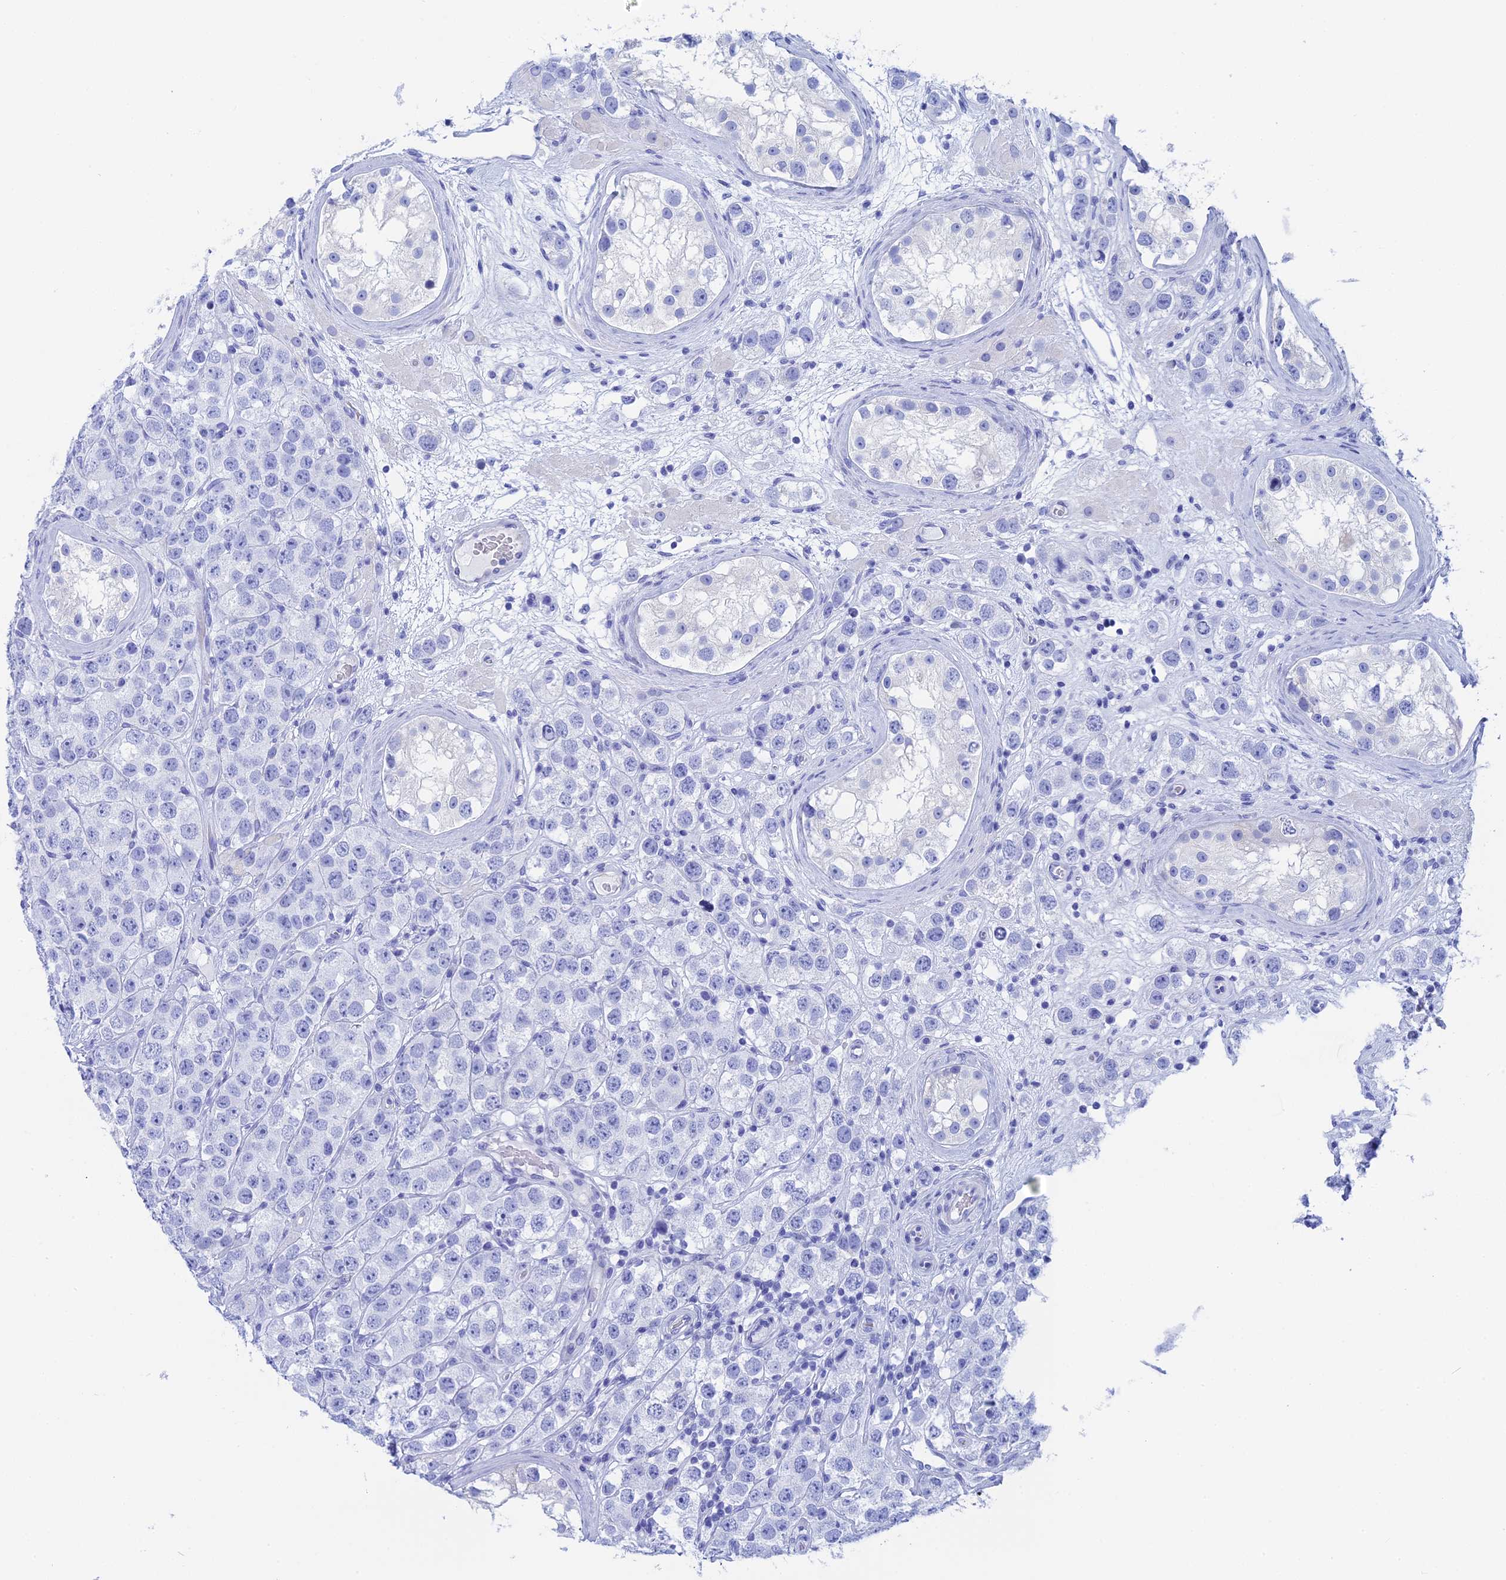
{"staining": {"intensity": "negative", "quantity": "none", "location": "none"}, "tissue": "testis cancer", "cell_type": "Tumor cells", "image_type": "cancer", "snomed": [{"axis": "morphology", "description": "Seminoma, NOS"}, {"axis": "topography", "description": "Testis"}], "caption": "DAB (3,3'-diaminobenzidine) immunohistochemical staining of seminoma (testis) exhibits no significant staining in tumor cells. (DAB (3,3'-diaminobenzidine) IHC visualized using brightfield microscopy, high magnification).", "gene": "TEX101", "patient": {"sex": "male", "age": 28}}